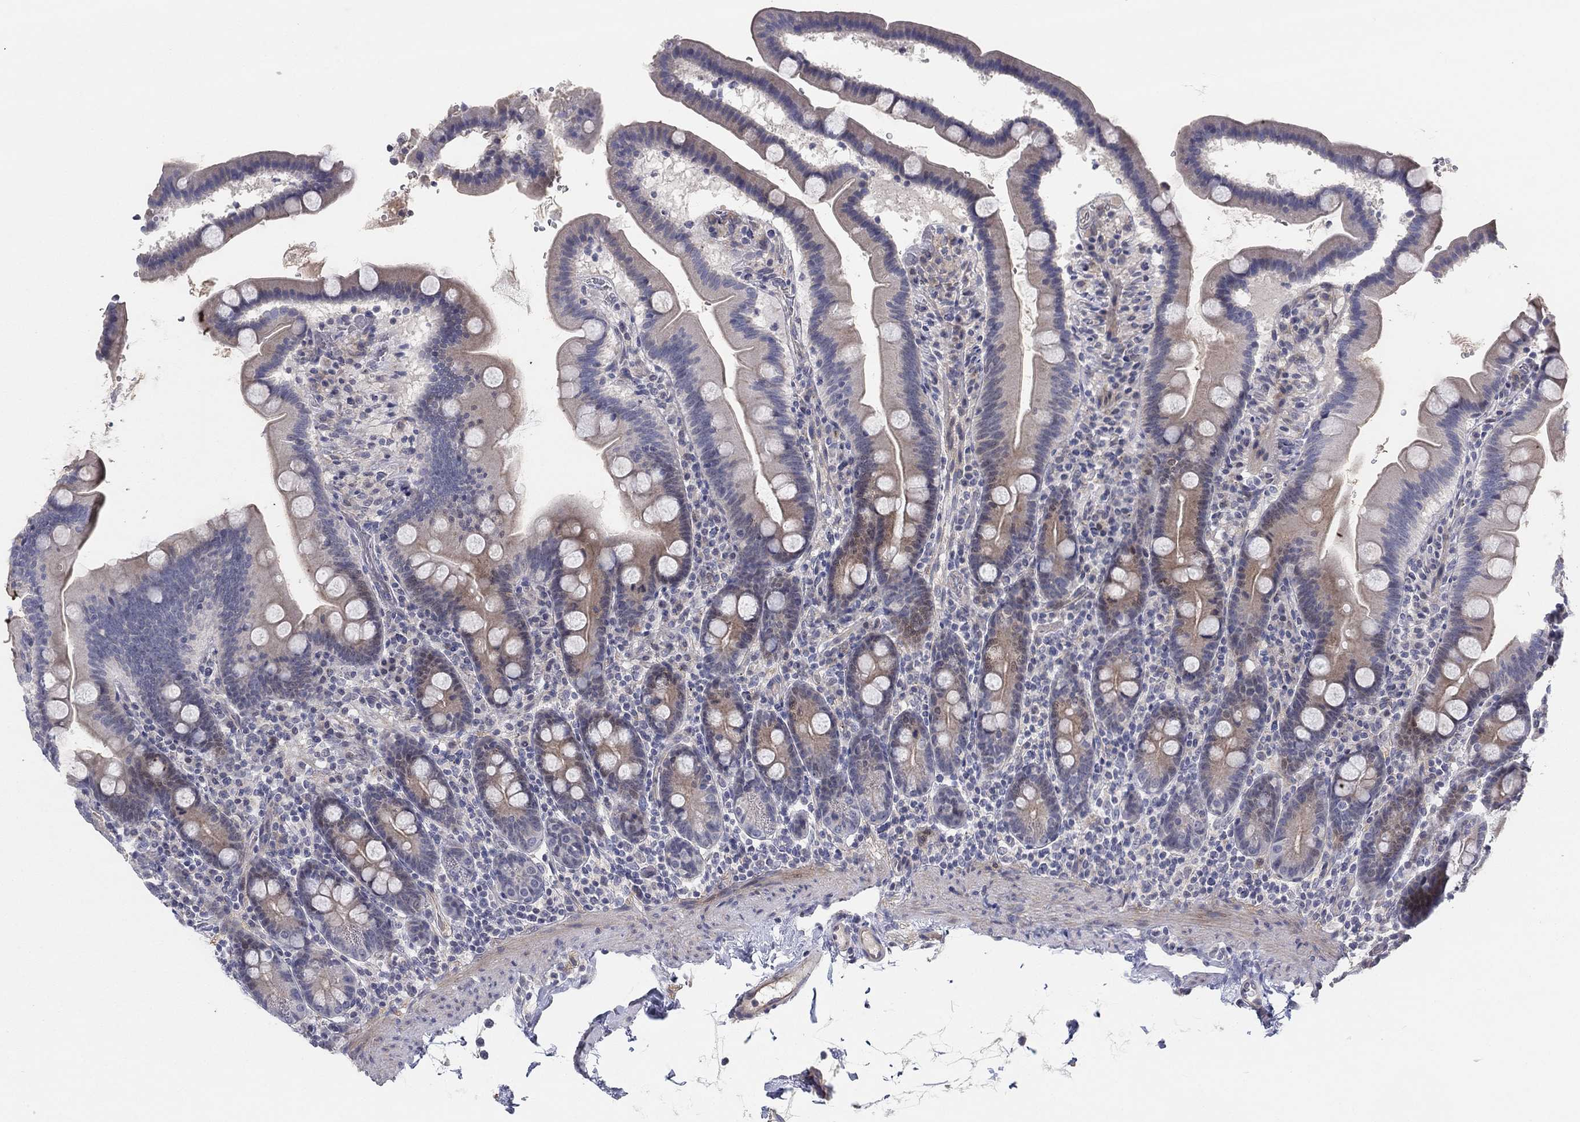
{"staining": {"intensity": "weak", "quantity": "25%-75%", "location": "cytoplasmic/membranous"}, "tissue": "duodenum", "cell_type": "Glandular cells", "image_type": "normal", "snomed": [{"axis": "morphology", "description": "Normal tissue, NOS"}, {"axis": "topography", "description": "Duodenum"}], "caption": "Immunohistochemistry (IHC) photomicrograph of unremarkable human duodenum stained for a protein (brown), which reveals low levels of weak cytoplasmic/membranous staining in approximately 25%-75% of glandular cells.", "gene": "AMN1", "patient": {"sex": "male", "age": 59}}